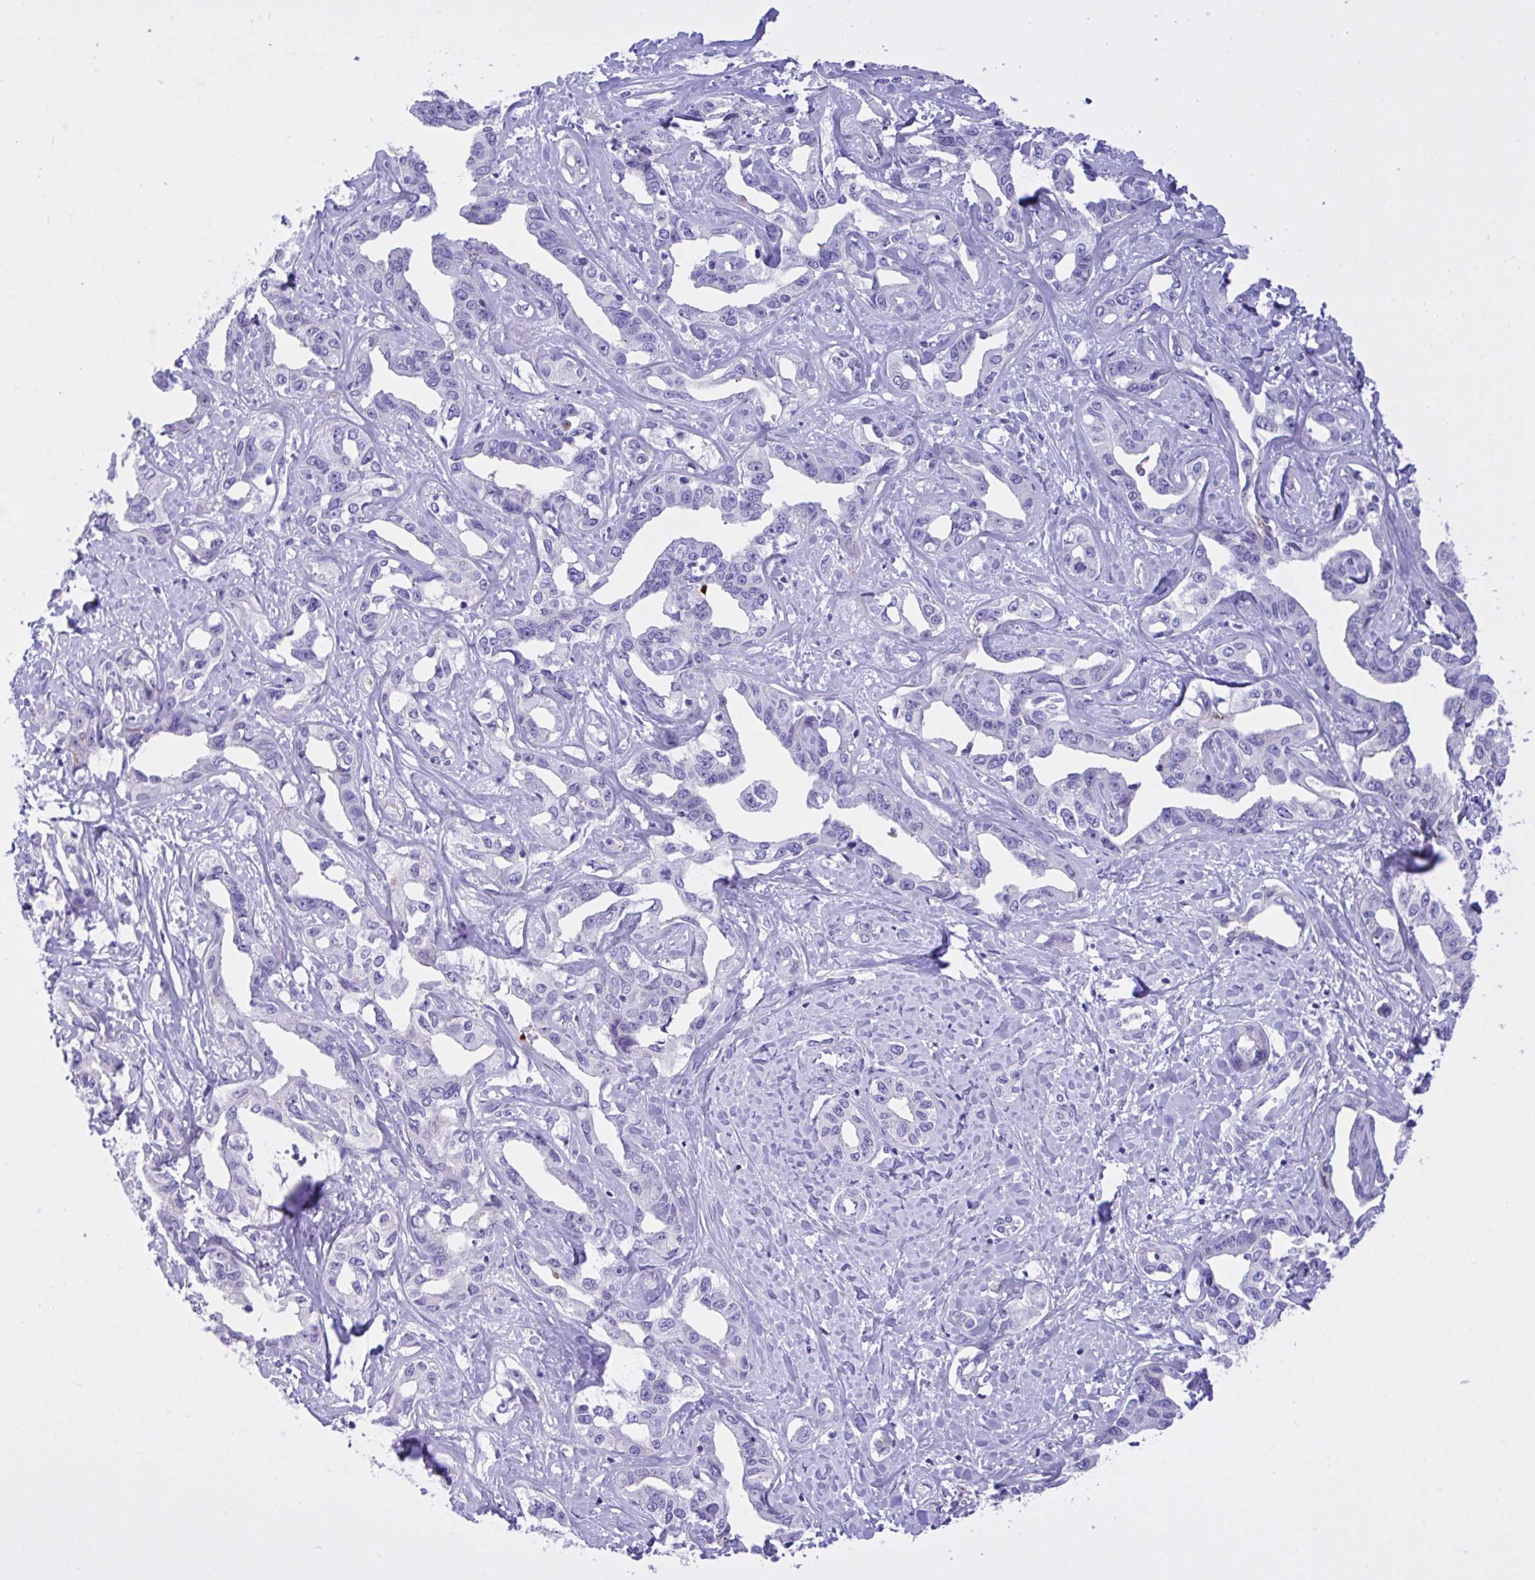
{"staining": {"intensity": "negative", "quantity": "none", "location": "none"}, "tissue": "liver cancer", "cell_type": "Tumor cells", "image_type": "cancer", "snomed": [{"axis": "morphology", "description": "Cholangiocarcinoma"}, {"axis": "topography", "description": "Liver"}], "caption": "Immunohistochemical staining of liver cholangiocarcinoma shows no significant positivity in tumor cells. (Immunohistochemistry, brightfield microscopy, high magnification).", "gene": "BEX5", "patient": {"sex": "male", "age": 59}}